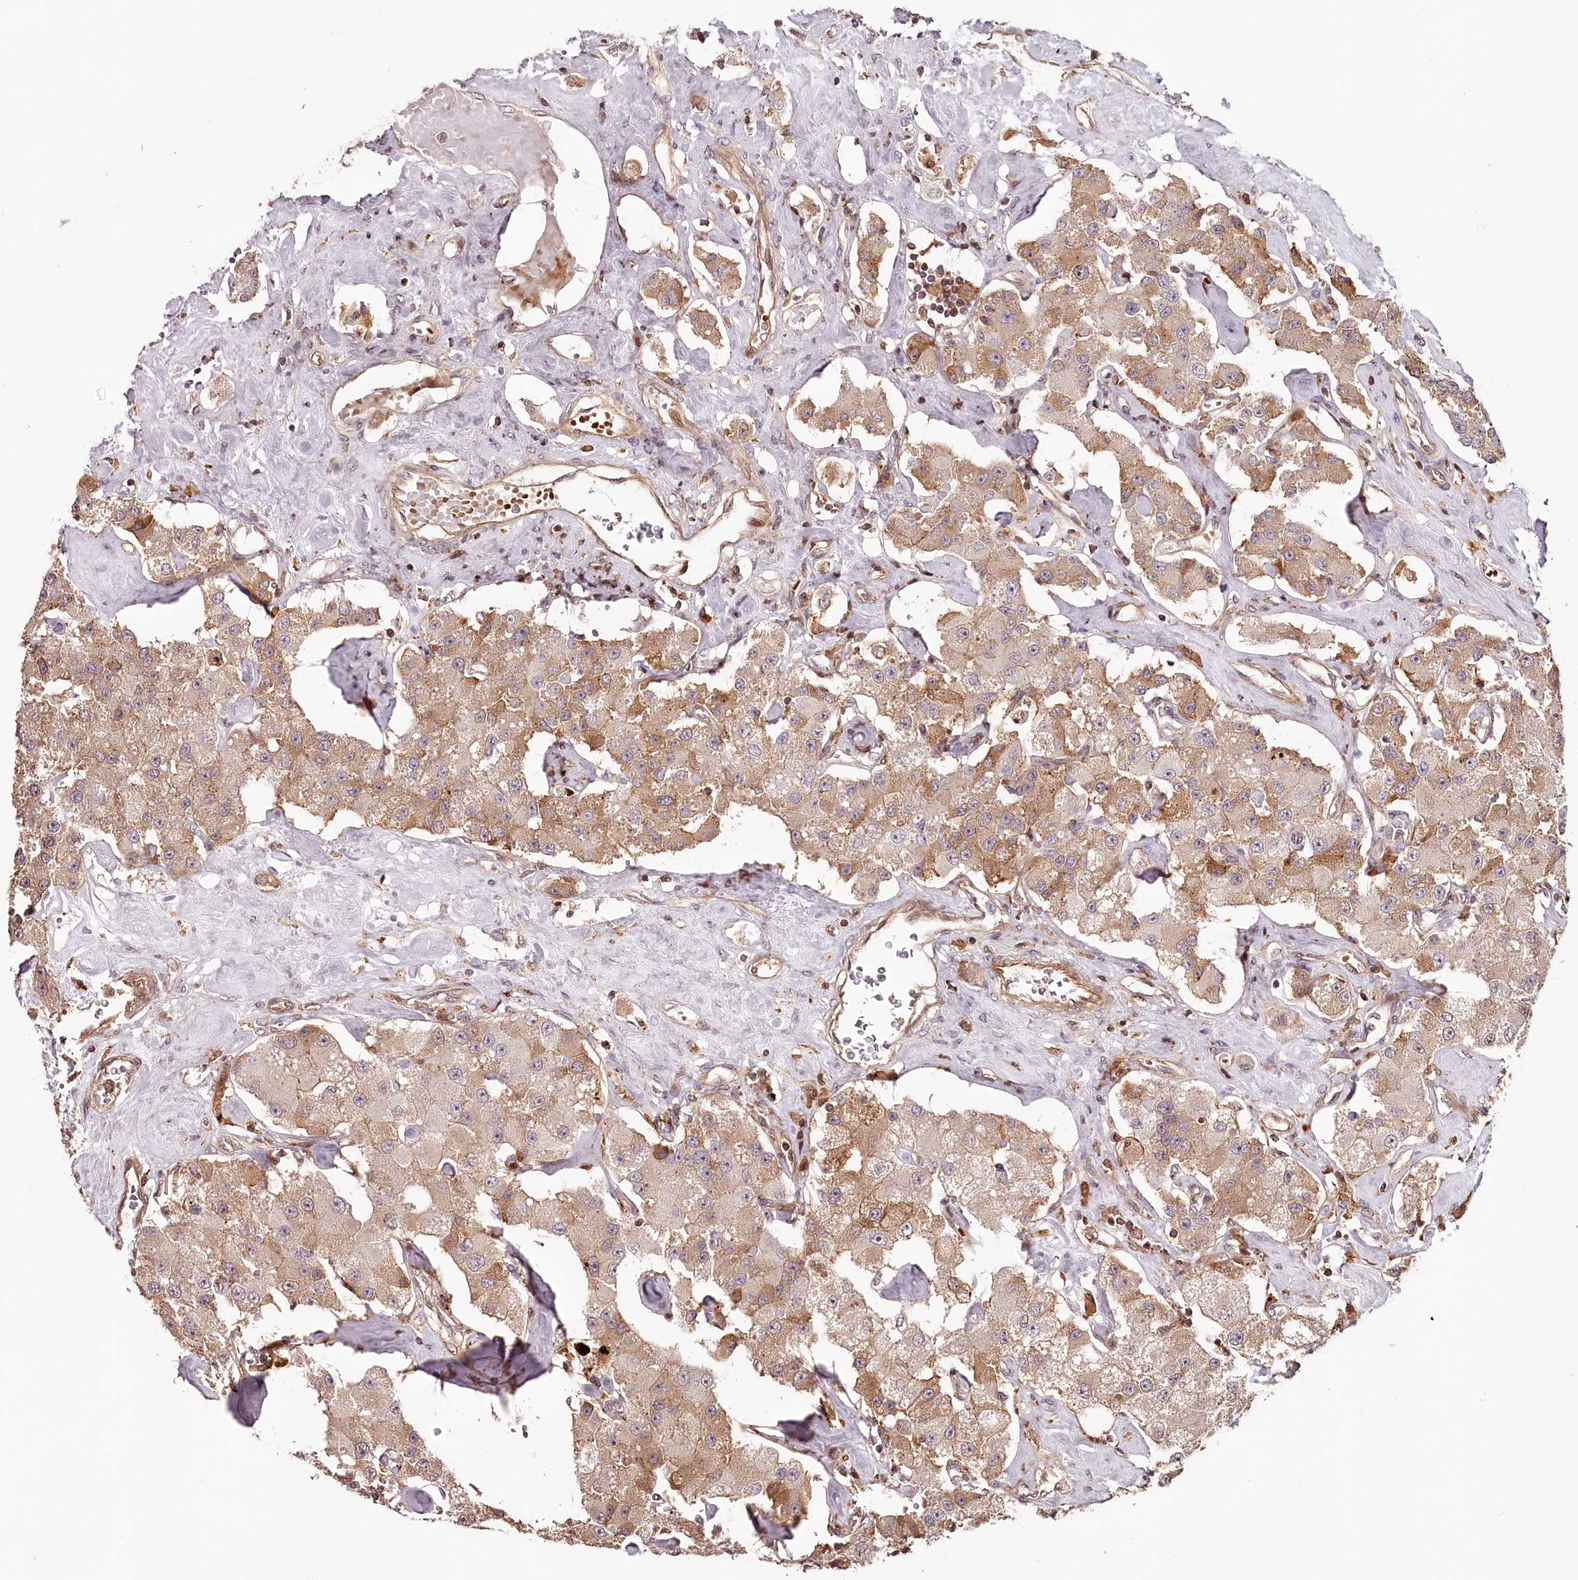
{"staining": {"intensity": "moderate", "quantity": ">75%", "location": "cytoplasmic/membranous"}, "tissue": "carcinoid", "cell_type": "Tumor cells", "image_type": "cancer", "snomed": [{"axis": "morphology", "description": "Carcinoid, malignant, NOS"}, {"axis": "topography", "description": "Pancreas"}], "caption": "Immunohistochemistry staining of carcinoid, which demonstrates medium levels of moderate cytoplasmic/membranous staining in about >75% of tumor cells indicating moderate cytoplasmic/membranous protein positivity. The staining was performed using DAB (brown) for protein detection and nuclei were counterstained in hematoxylin (blue).", "gene": "KIF14", "patient": {"sex": "male", "age": 41}}